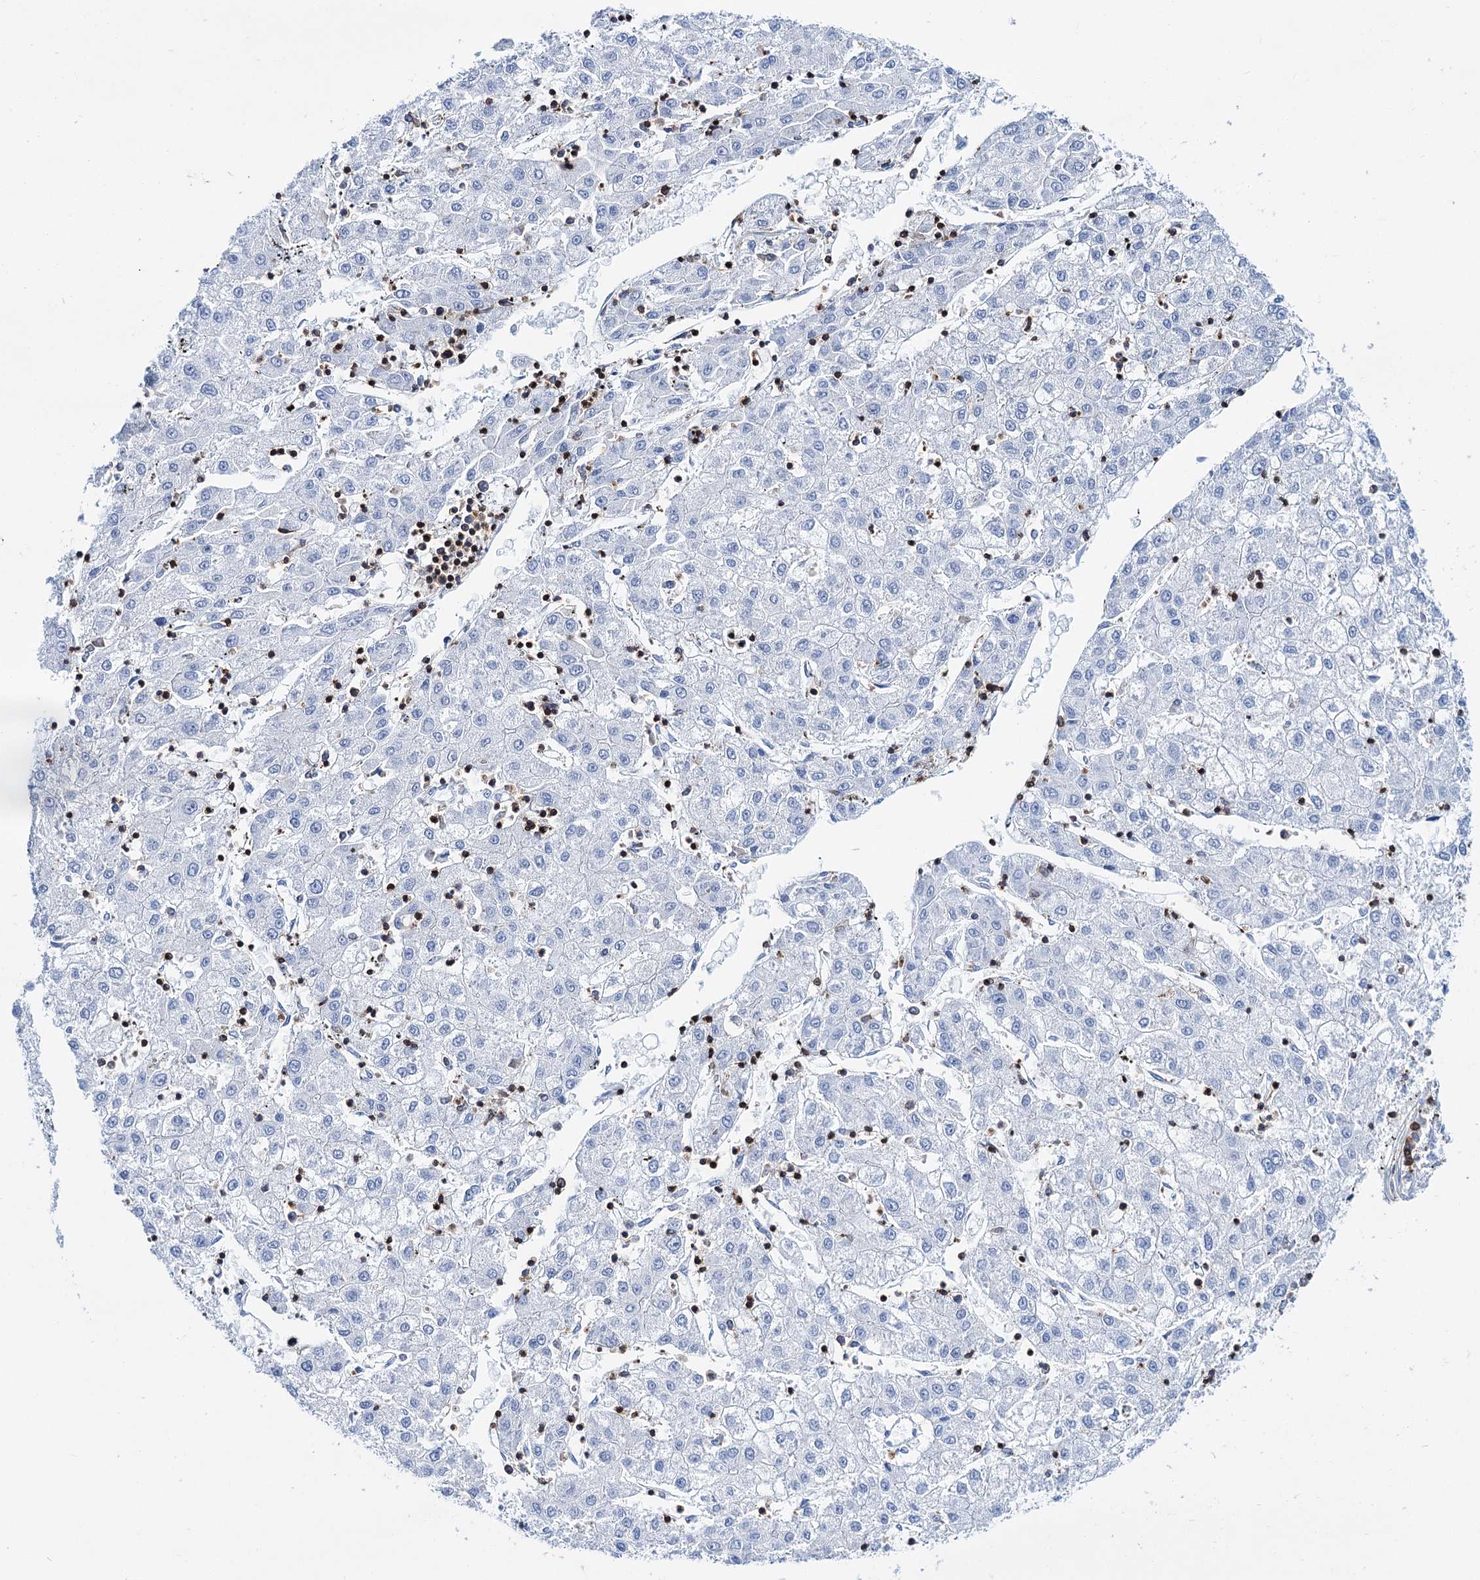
{"staining": {"intensity": "negative", "quantity": "none", "location": "none"}, "tissue": "liver cancer", "cell_type": "Tumor cells", "image_type": "cancer", "snomed": [{"axis": "morphology", "description": "Carcinoma, Hepatocellular, NOS"}, {"axis": "topography", "description": "Liver"}], "caption": "Tumor cells are negative for brown protein staining in hepatocellular carcinoma (liver).", "gene": "DEF6", "patient": {"sex": "male", "age": 72}}